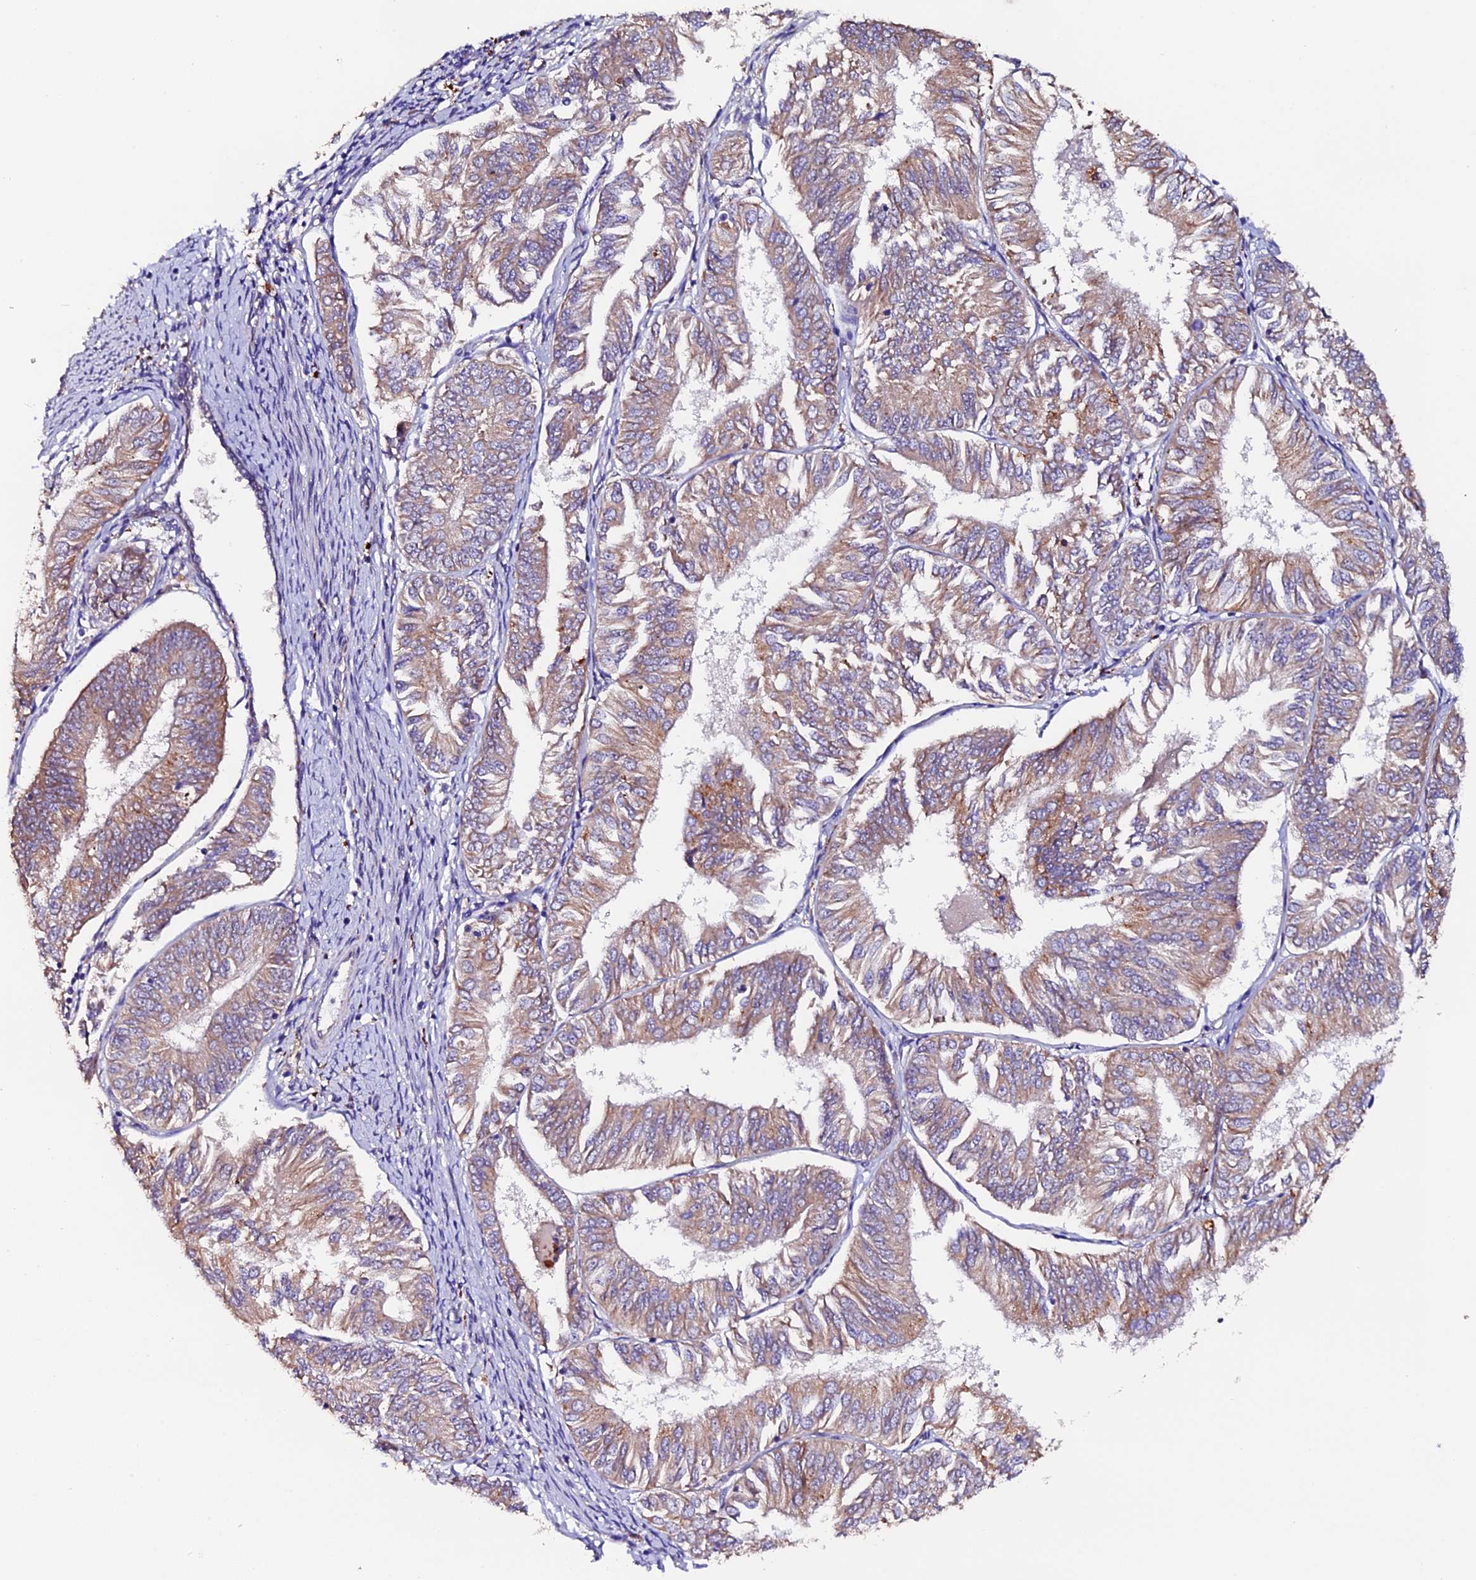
{"staining": {"intensity": "moderate", "quantity": ">75%", "location": "cytoplasmic/membranous"}, "tissue": "endometrial cancer", "cell_type": "Tumor cells", "image_type": "cancer", "snomed": [{"axis": "morphology", "description": "Adenocarcinoma, NOS"}, {"axis": "topography", "description": "Endometrium"}], "caption": "About >75% of tumor cells in endometrial cancer (adenocarcinoma) display moderate cytoplasmic/membranous protein positivity as visualized by brown immunohistochemical staining.", "gene": "CLN5", "patient": {"sex": "female", "age": 58}}